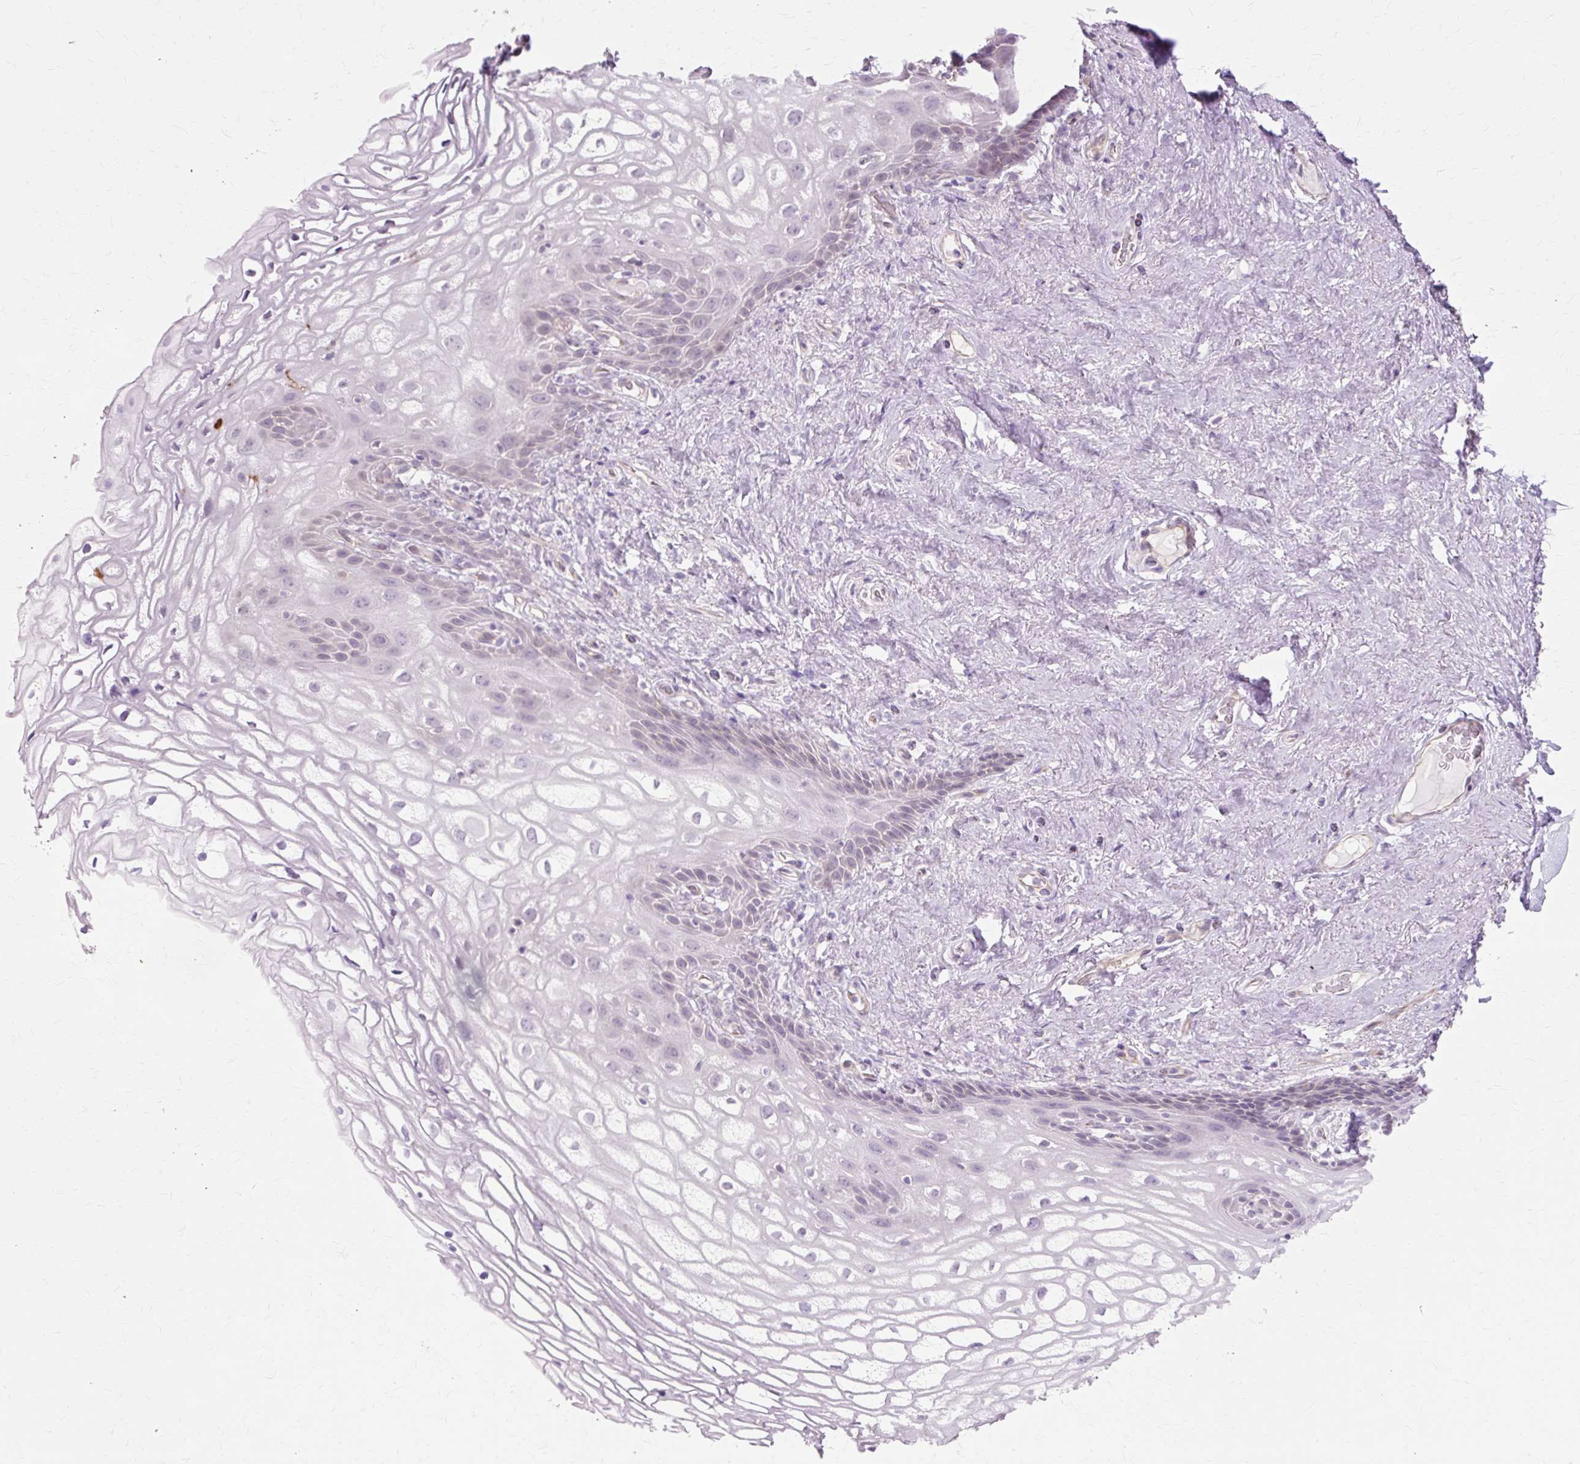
{"staining": {"intensity": "negative", "quantity": "none", "location": "none"}, "tissue": "vagina", "cell_type": "Squamous epithelial cells", "image_type": "normal", "snomed": [{"axis": "morphology", "description": "Normal tissue, NOS"}, {"axis": "morphology", "description": "Adenocarcinoma, NOS"}, {"axis": "topography", "description": "Rectum"}, {"axis": "topography", "description": "Vagina"}, {"axis": "topography", "description": "Peripheral nerve tissue"}], "caption": "The immunohistochemistry micrograph has no significant staining in squamous epithelial cells of vagina.", "gene": "ZNF35", "patient": {"sex": "female", "age": 71}}